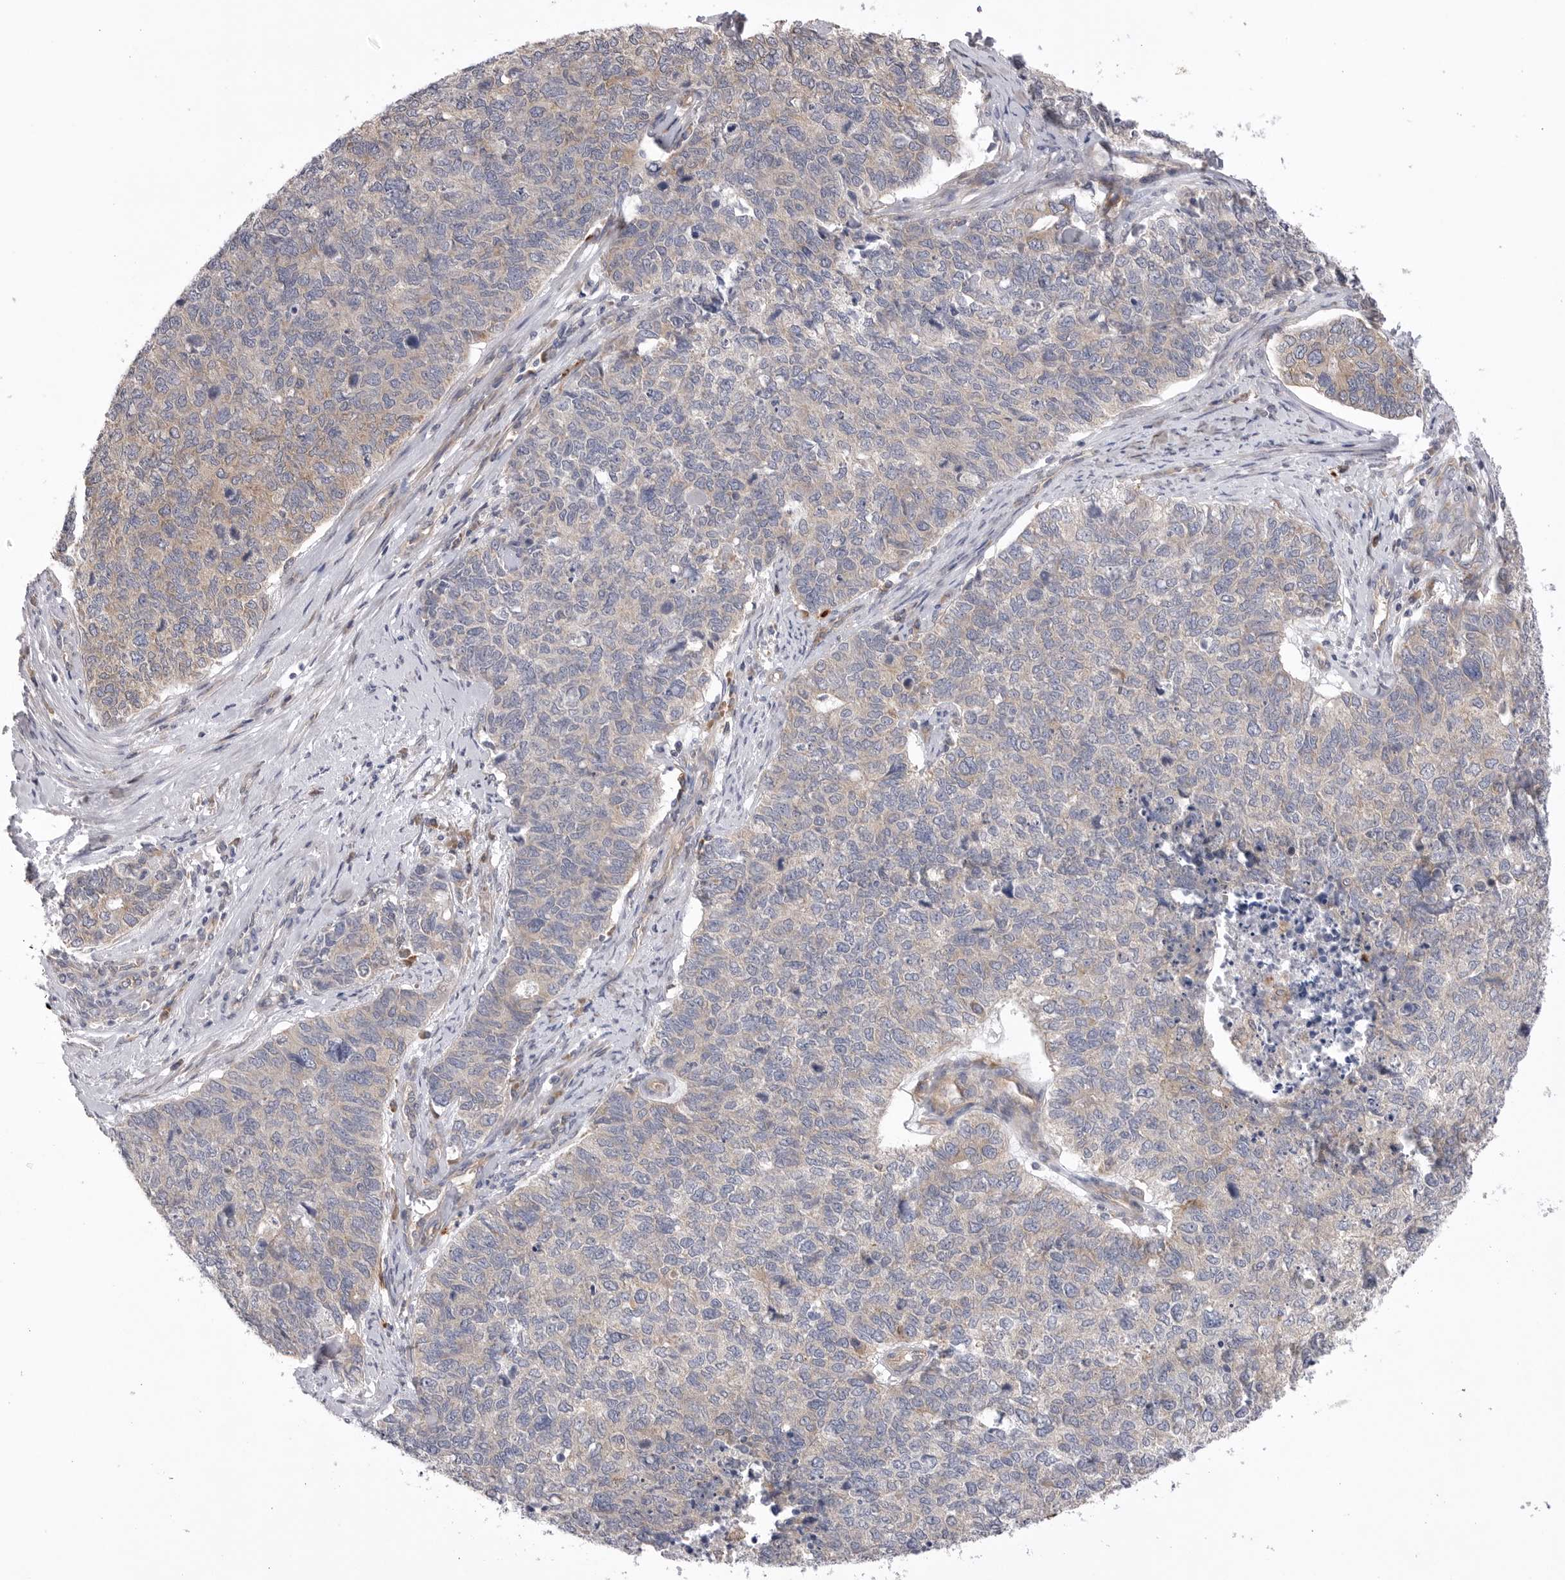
{"staining": {"intensity": "weak", "quantity": "<25%", "location": "cytoplasmic/membranous"}, "tissue": "cervical cancer", "cell_type": "Tumor cells", "image_type": "cancer", "snomed": [{"axis": "morphology", "description": "Squamous cell carcinoma, NOS"}, {"axis": "topography", "description": "Cervix"}], "caption": "Tumor cells are negative for protein expression in human cervical cancer (squamous cell carcinoma).", "gene": "VAC14", "patient": {"sex": "female", "age": 63}}